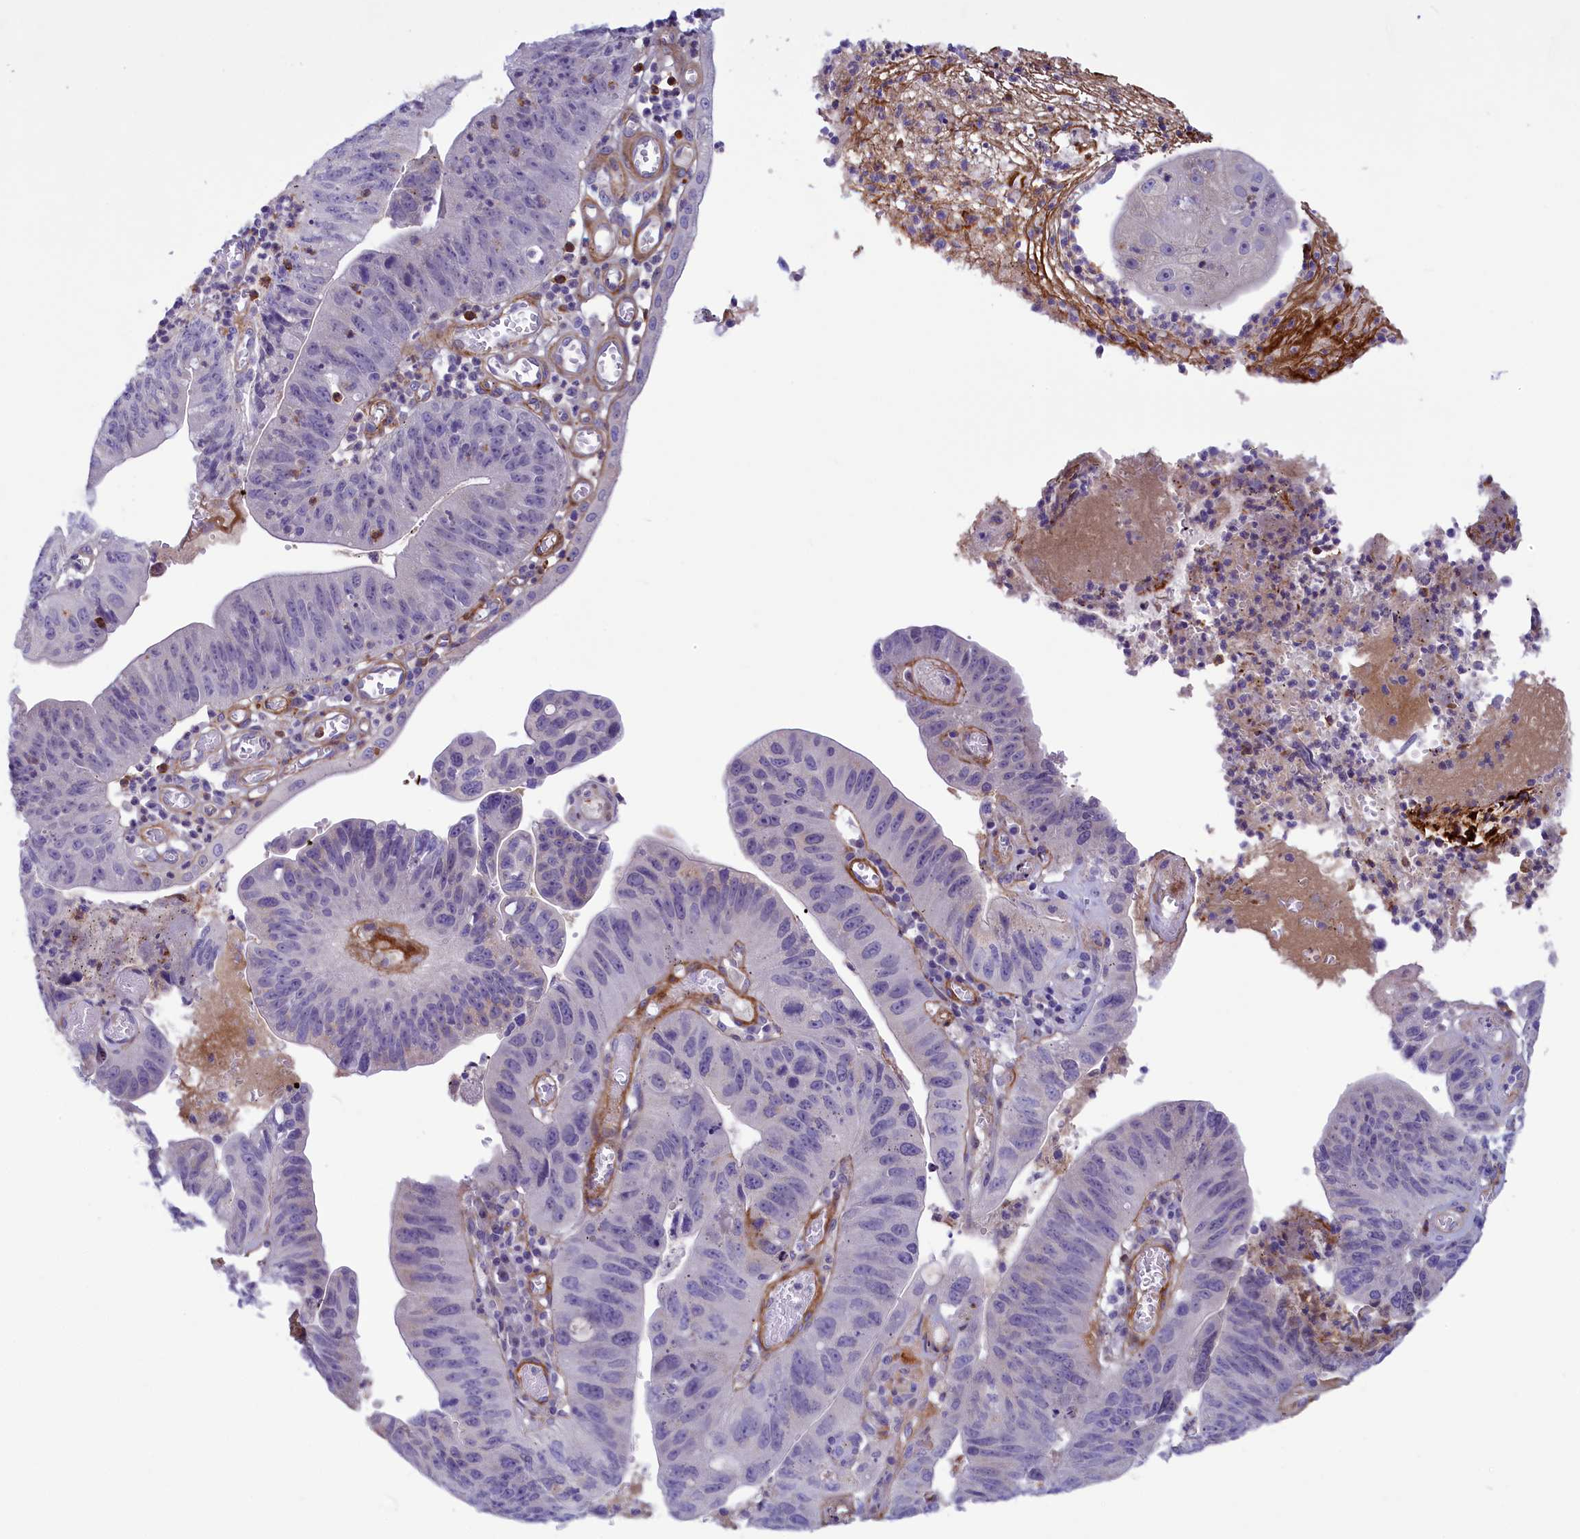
{"staining": {"intensity": "moderate", "quantity": "<25%", "location": "cytoplasmic/membranous"}, "tissue": "stomach cancer", "cell_type": "Tumor cells", "image_type": "cancer", "snomed": [{"axis": "morphology", "description": "Adenocarcinoma, NOS"}, {"axis": "topography", "description": "Stomach"}], "caption": "Brown immunohistochemical staining in human stomach cancer exhibits moderate cytoplasmic/membranous staining in approximately <25% of tumor cells. Nuclei are stained in blue.", "gene": "LOXL1", "patient": {"sex": "male", "age": 59}}